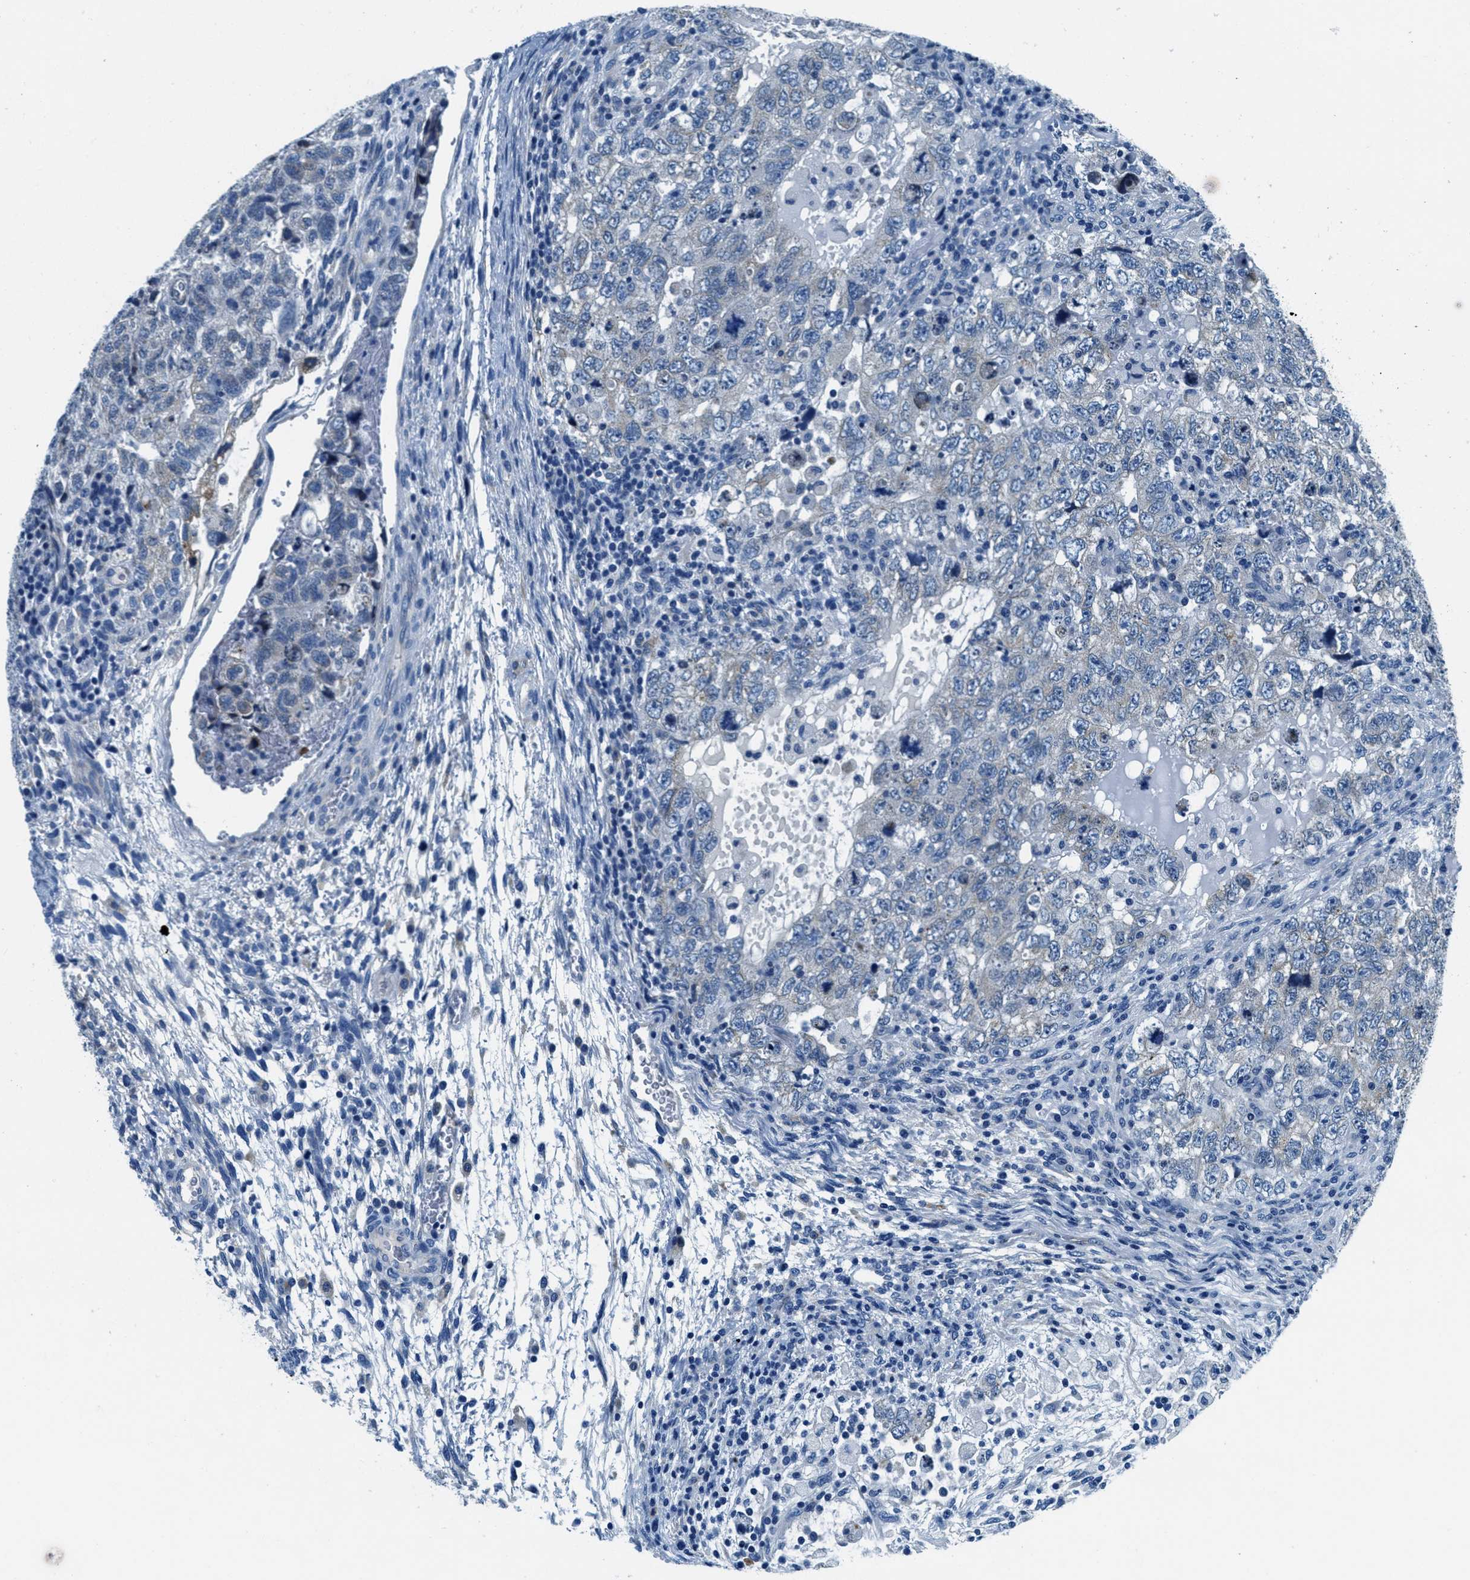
{"staining": {"intensity": "negative", "quantity": "none", "location": "none"}, "tissue": "testis cancer", "cell_type": "Tumor cells", "image_type": "cancer", "snomed": [{"axis": "morphology", "description": "Carcinoma, Embryonal, NOS"}, {"axis": "topography", "description": "Testis"}], "caption": "Human testis embryonal carcinoma stained for a protein using IHC exhibits no staining in tumor cells.", "gene": "UBAC2", "patient": {"sex": "male", "age": 36}}